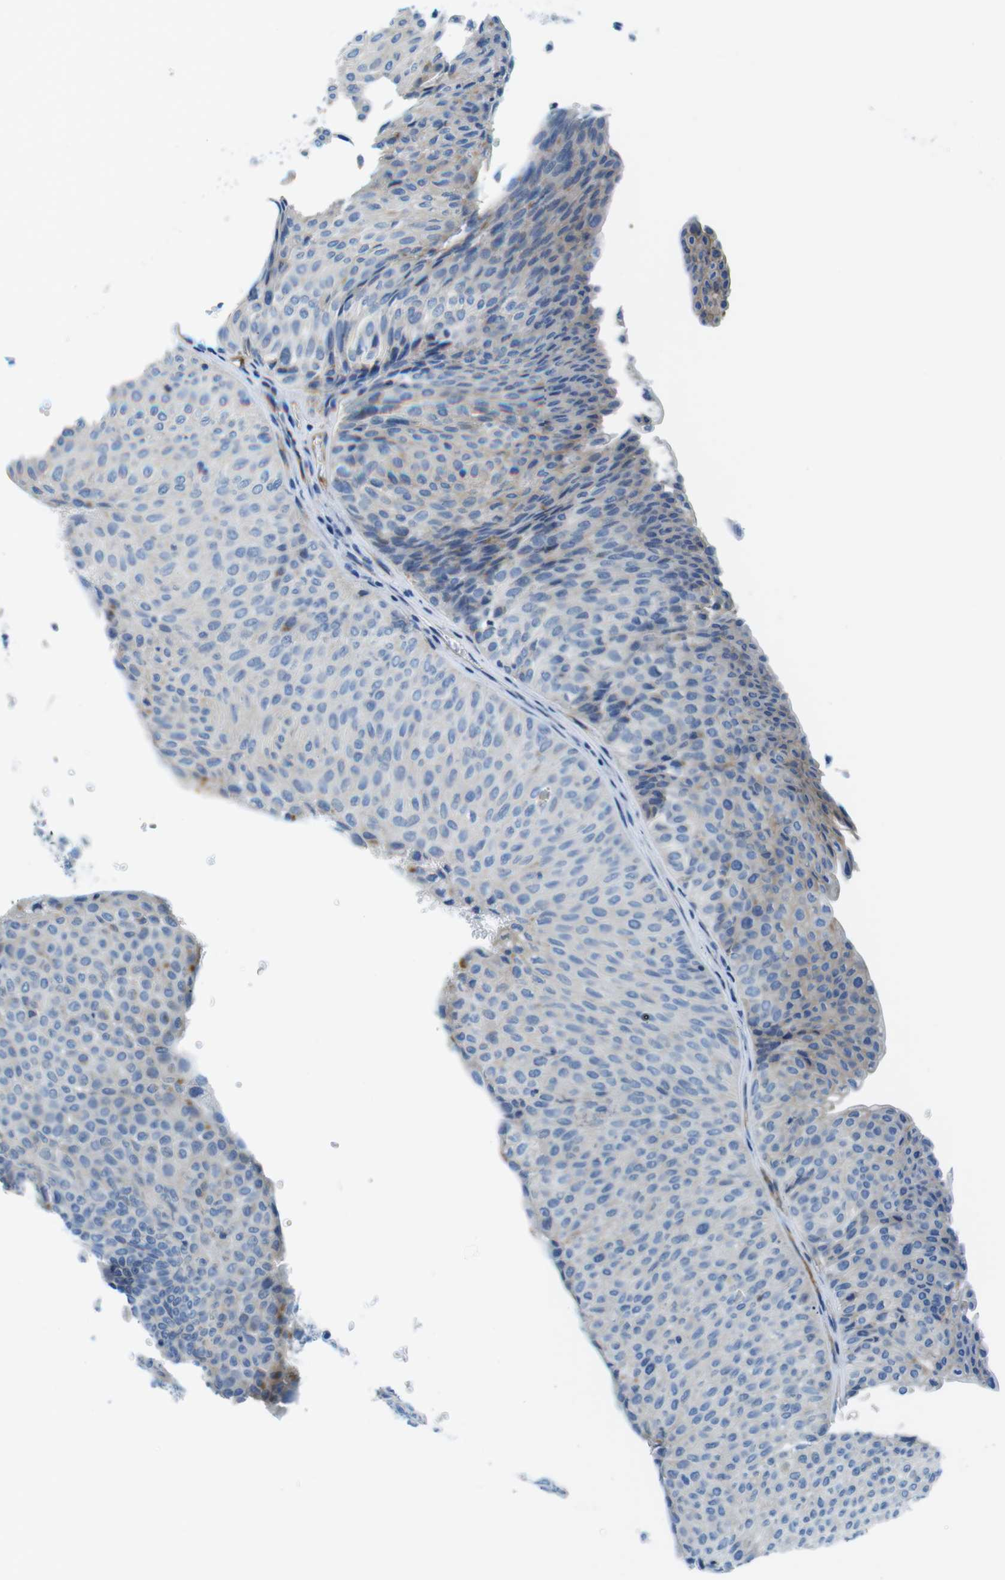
{"staining": {"intensity": "weak", "quantity": "<25%", "location": "cytoplasmic/membranous"}, "tissue": "urothelial cancer", "cell_type": "Tumor cells", "image_type": "cancer", "snomed": [{"axis": "morphology", "description": "Urothelial carcinoma, Low grade"}, {"axis": "topography", "description": "Urinary bladder"}], "caption": "Tumor cells show no significant staining in urothelial carcinoma (low-grade).", "gene": "EMP2", "patient": {"sex": "male", "age": 78}}